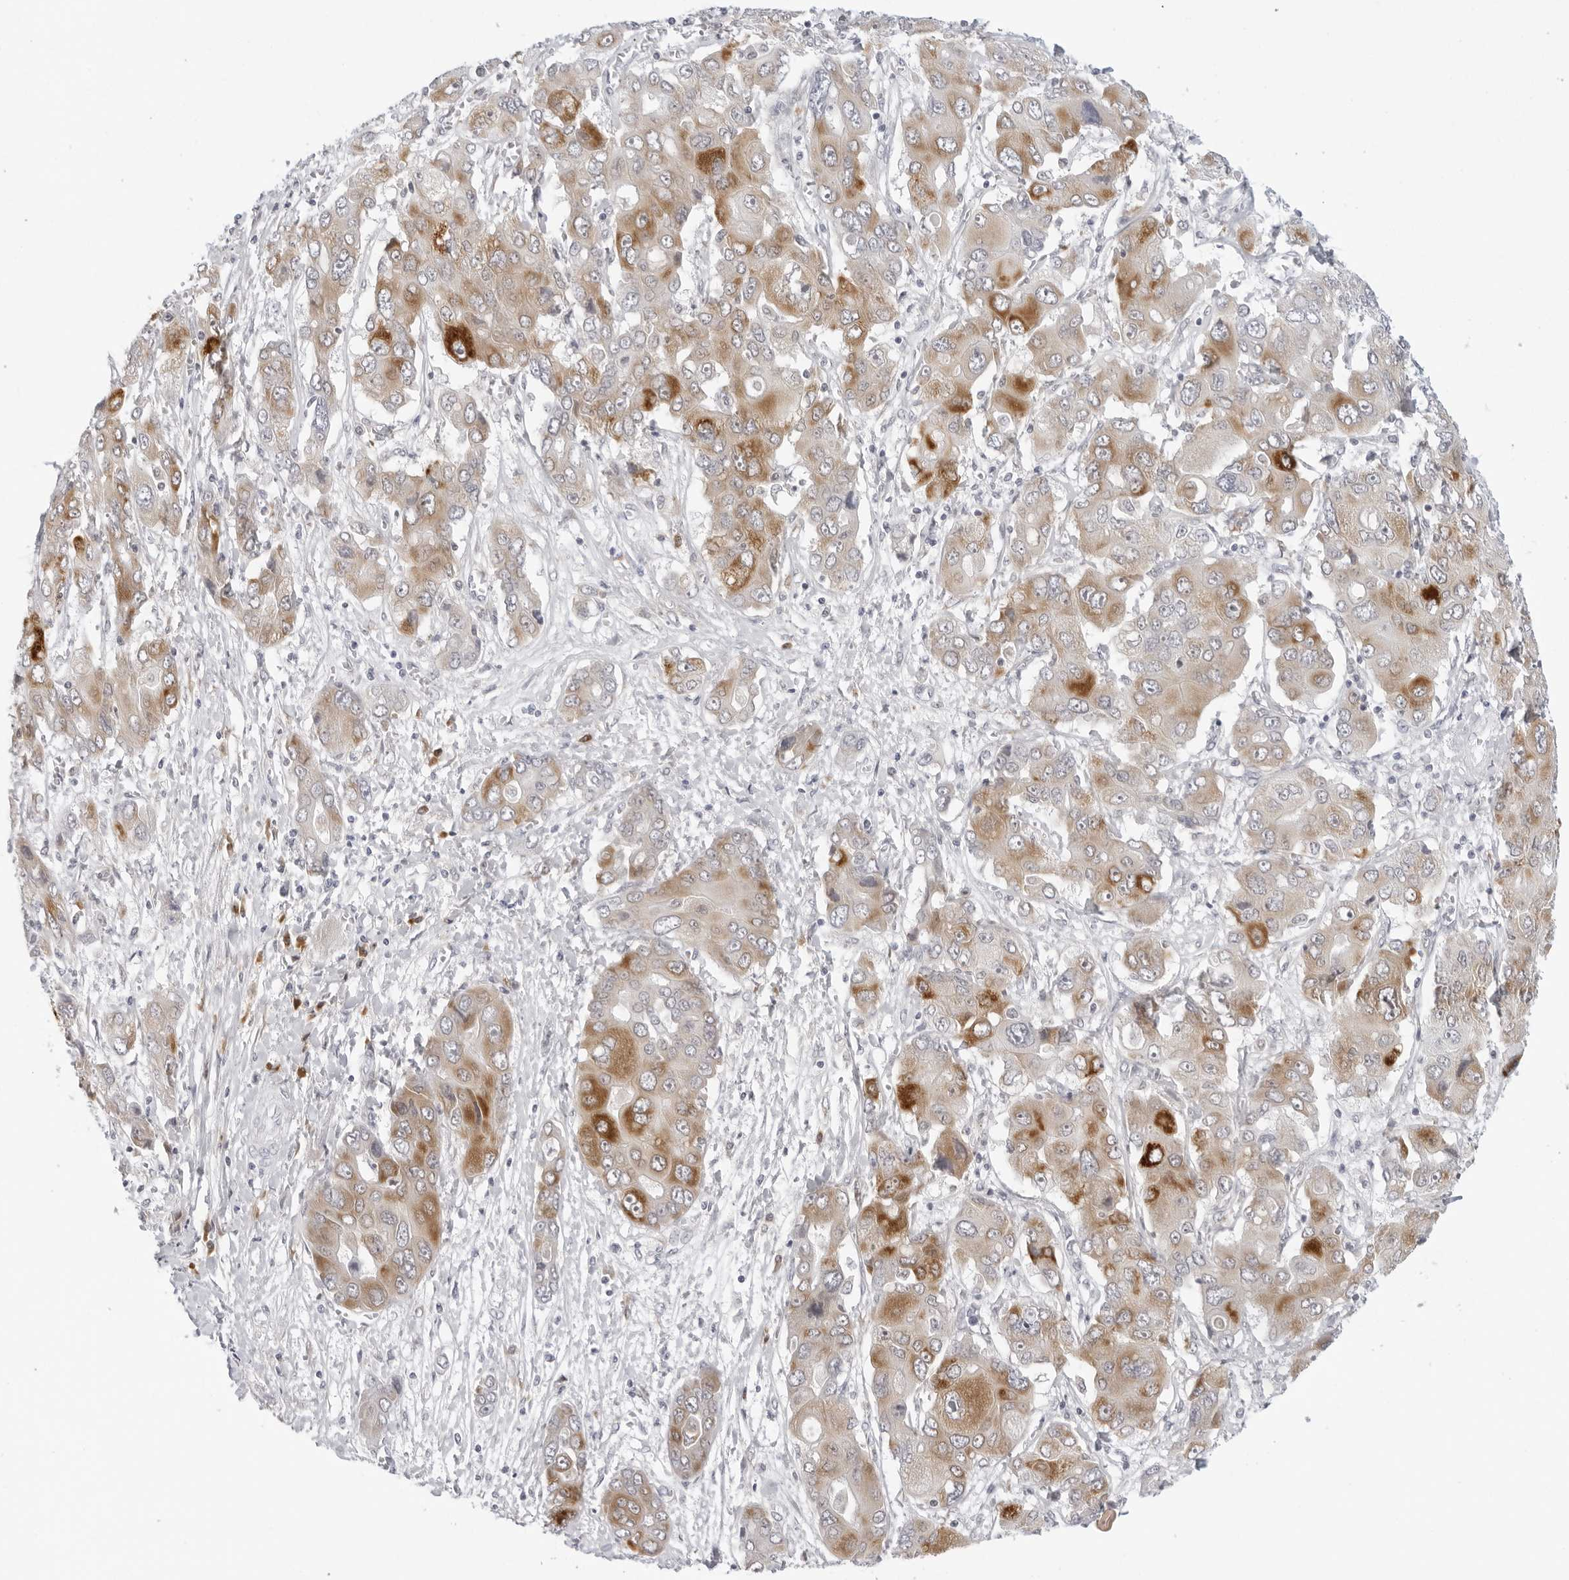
{"staining": {"intensity": "moderate", "quantity": ">75%", "location": "cytoplasmic/membranous"}, "tissue": "liver cancer", "cell_type": "Tumor cells", "image_type": "cancer", "snomed": [{"axis": "morphology", "description": "Cholangiocarcinoma"}, {"axis": "topography", "description": "Liver"}], "caption": "Tumor cells display medium levels of moderate cytoplasmic/membranous expression in approximately >75% of cells in human liver cancer. Immunohistochemistry (ihc) stains the protein of interest in brown and the nuclei are stained blue.", "gene": "EDN2", "patient": {"sex": "male", "age": 67}}